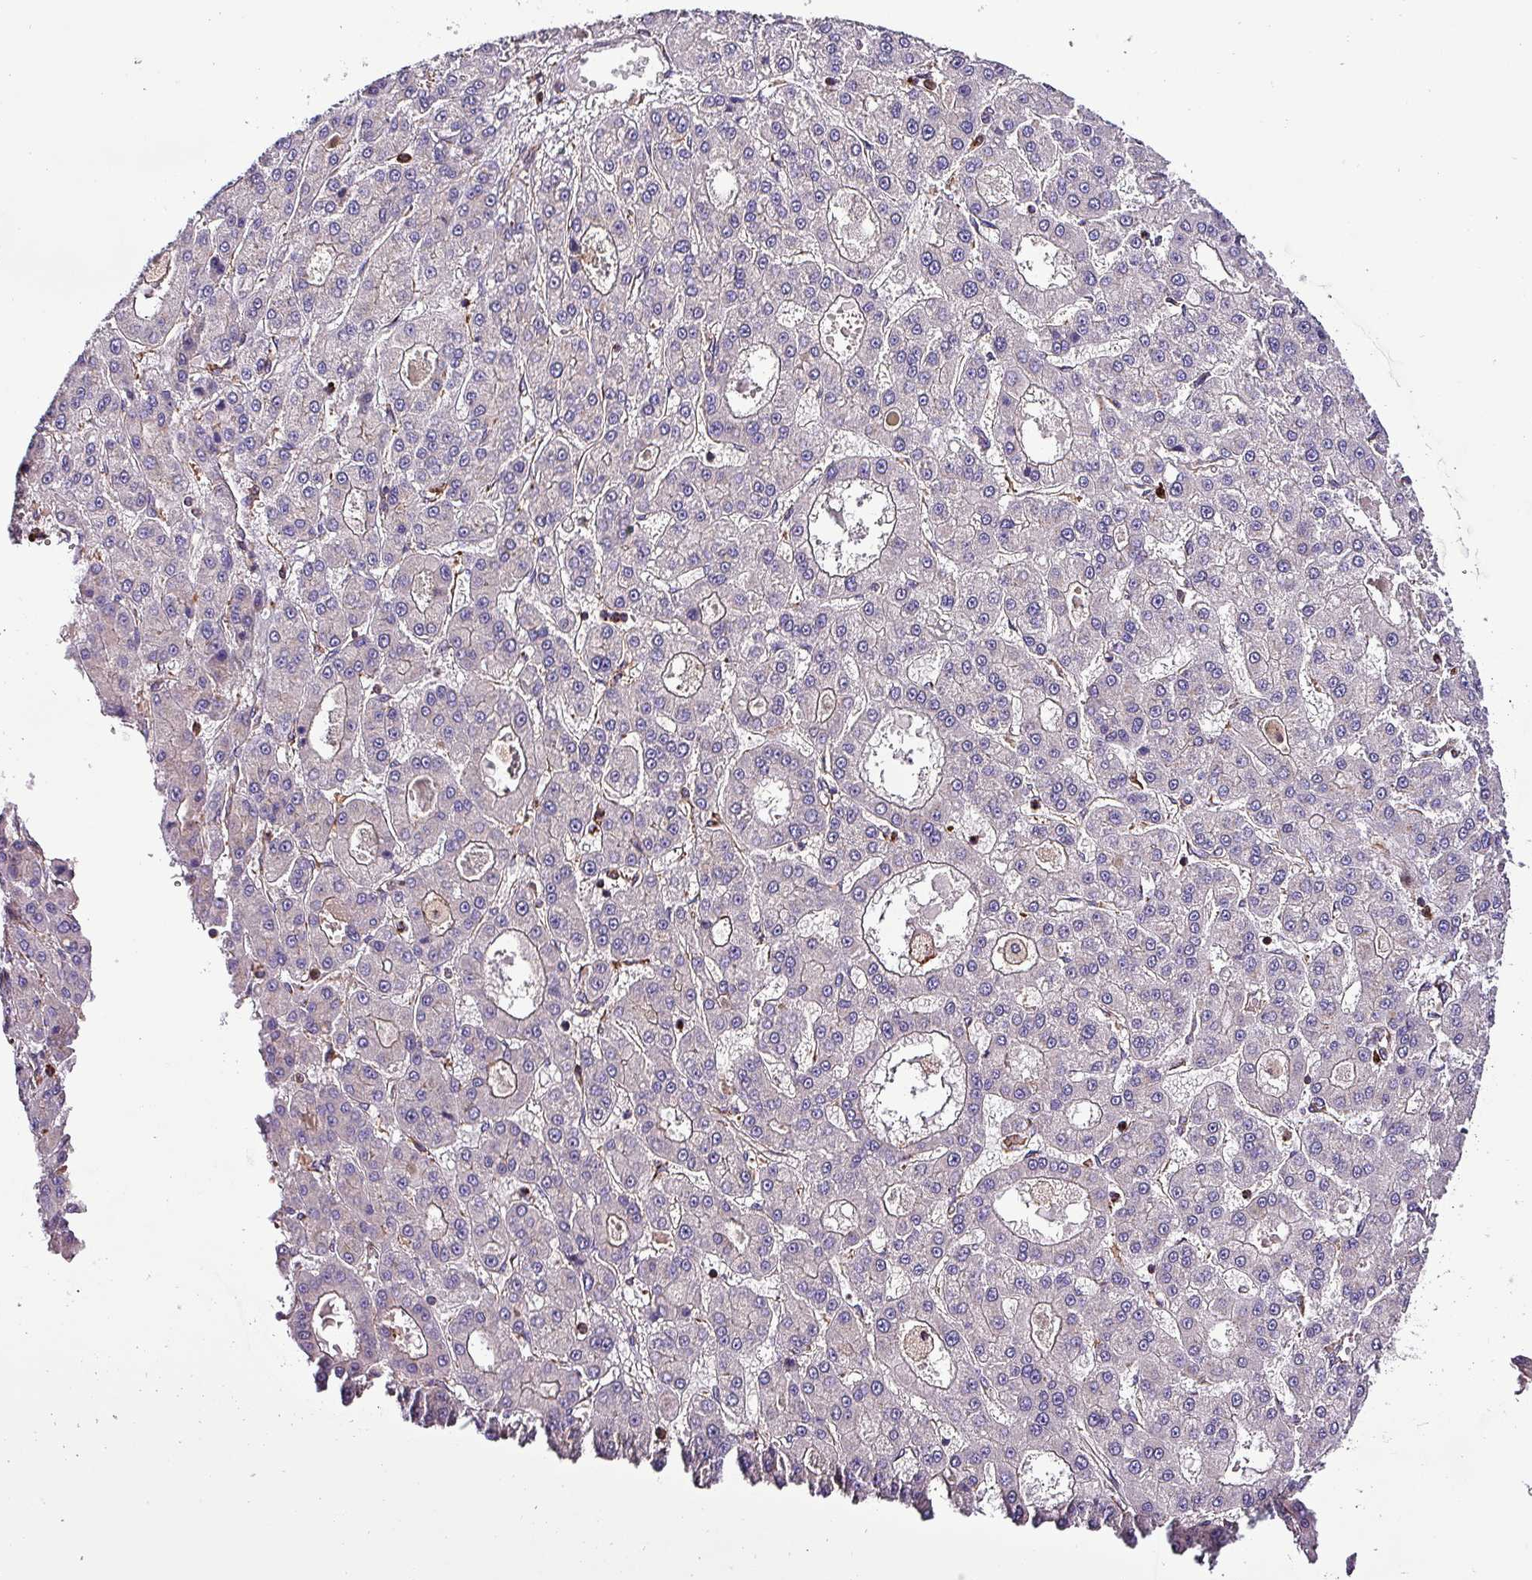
{"staining": {"intensity": "negative", "quantity": "none", "location": "none"}, "tissue": "liver cancer", "cell_type": "Tumor cells", "image_type": "cancer", "snomed": [{"axis": "morphology", "description": "Carcinoma, Hepatocellular, NOS"}, {"axis": "topography", "description": "Liver"}], "caption": "This is a image of IHC staining of hepatocellular carcinoma (liver), which shows no expression in tumor cells.", "gene": "VAMP4", "patient": {"sex": "male", "age": 70}}